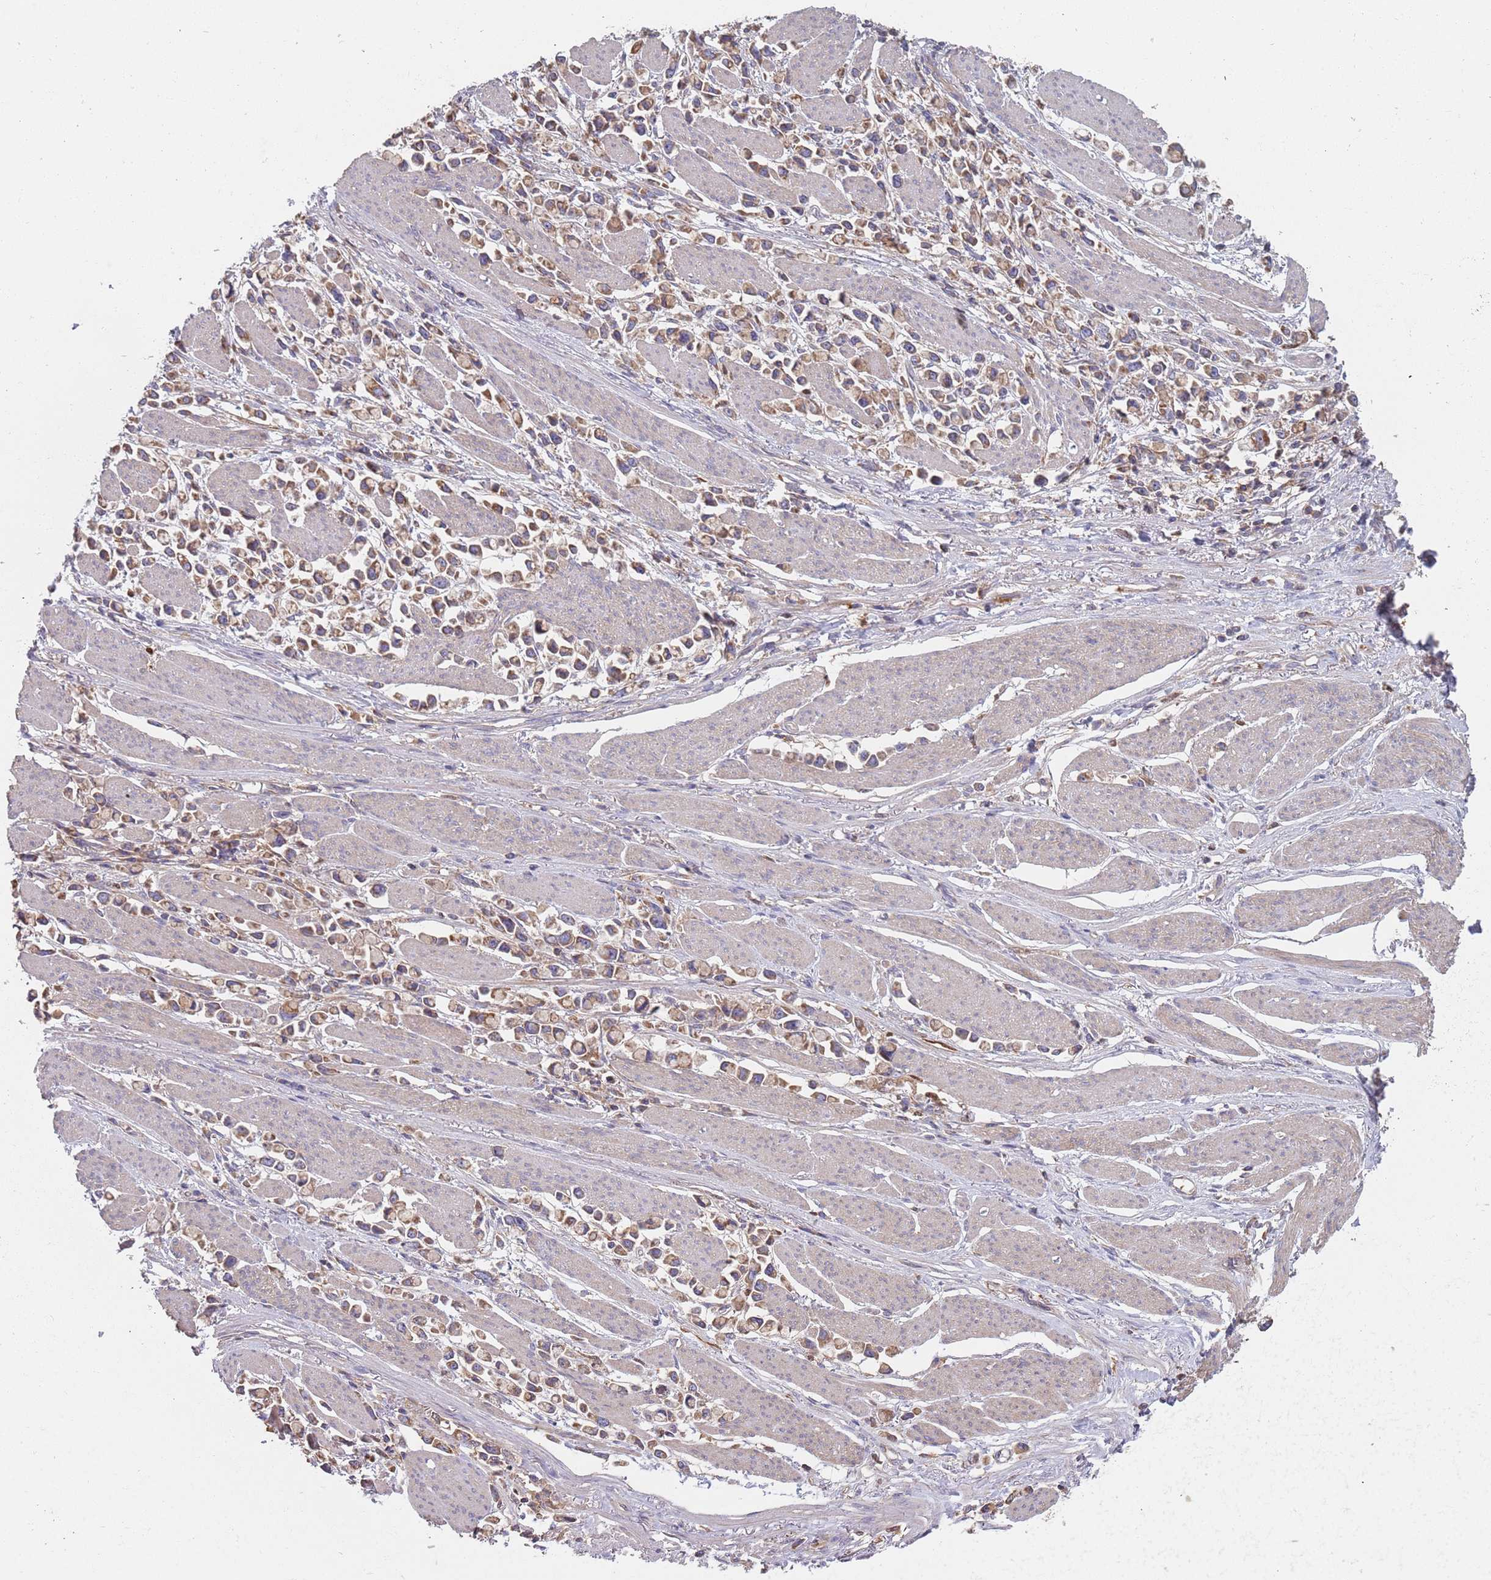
{"staining": {"intensity": "moderate", "quantity": ">75%", "location": "cytoplasmic/membranous"}, "tissue": "stomach cancer", "cell_type": "Tumor cells", "image_type": "cancer", "snomed": [{"axis": "morphology", "description": "Adenocarcinoma, NOS"}, {"axis": "topography", "description": "Stomach"}], "caption": "A histopathology image showing moderate cytoplasmic/membranous expression in about >75% of tumor cells in adenocarcinoma (stomach), as visualized by brown immunohistochemical staining.", "gene": "GDI2", "patient": {"sex": "female", "age": 81}}